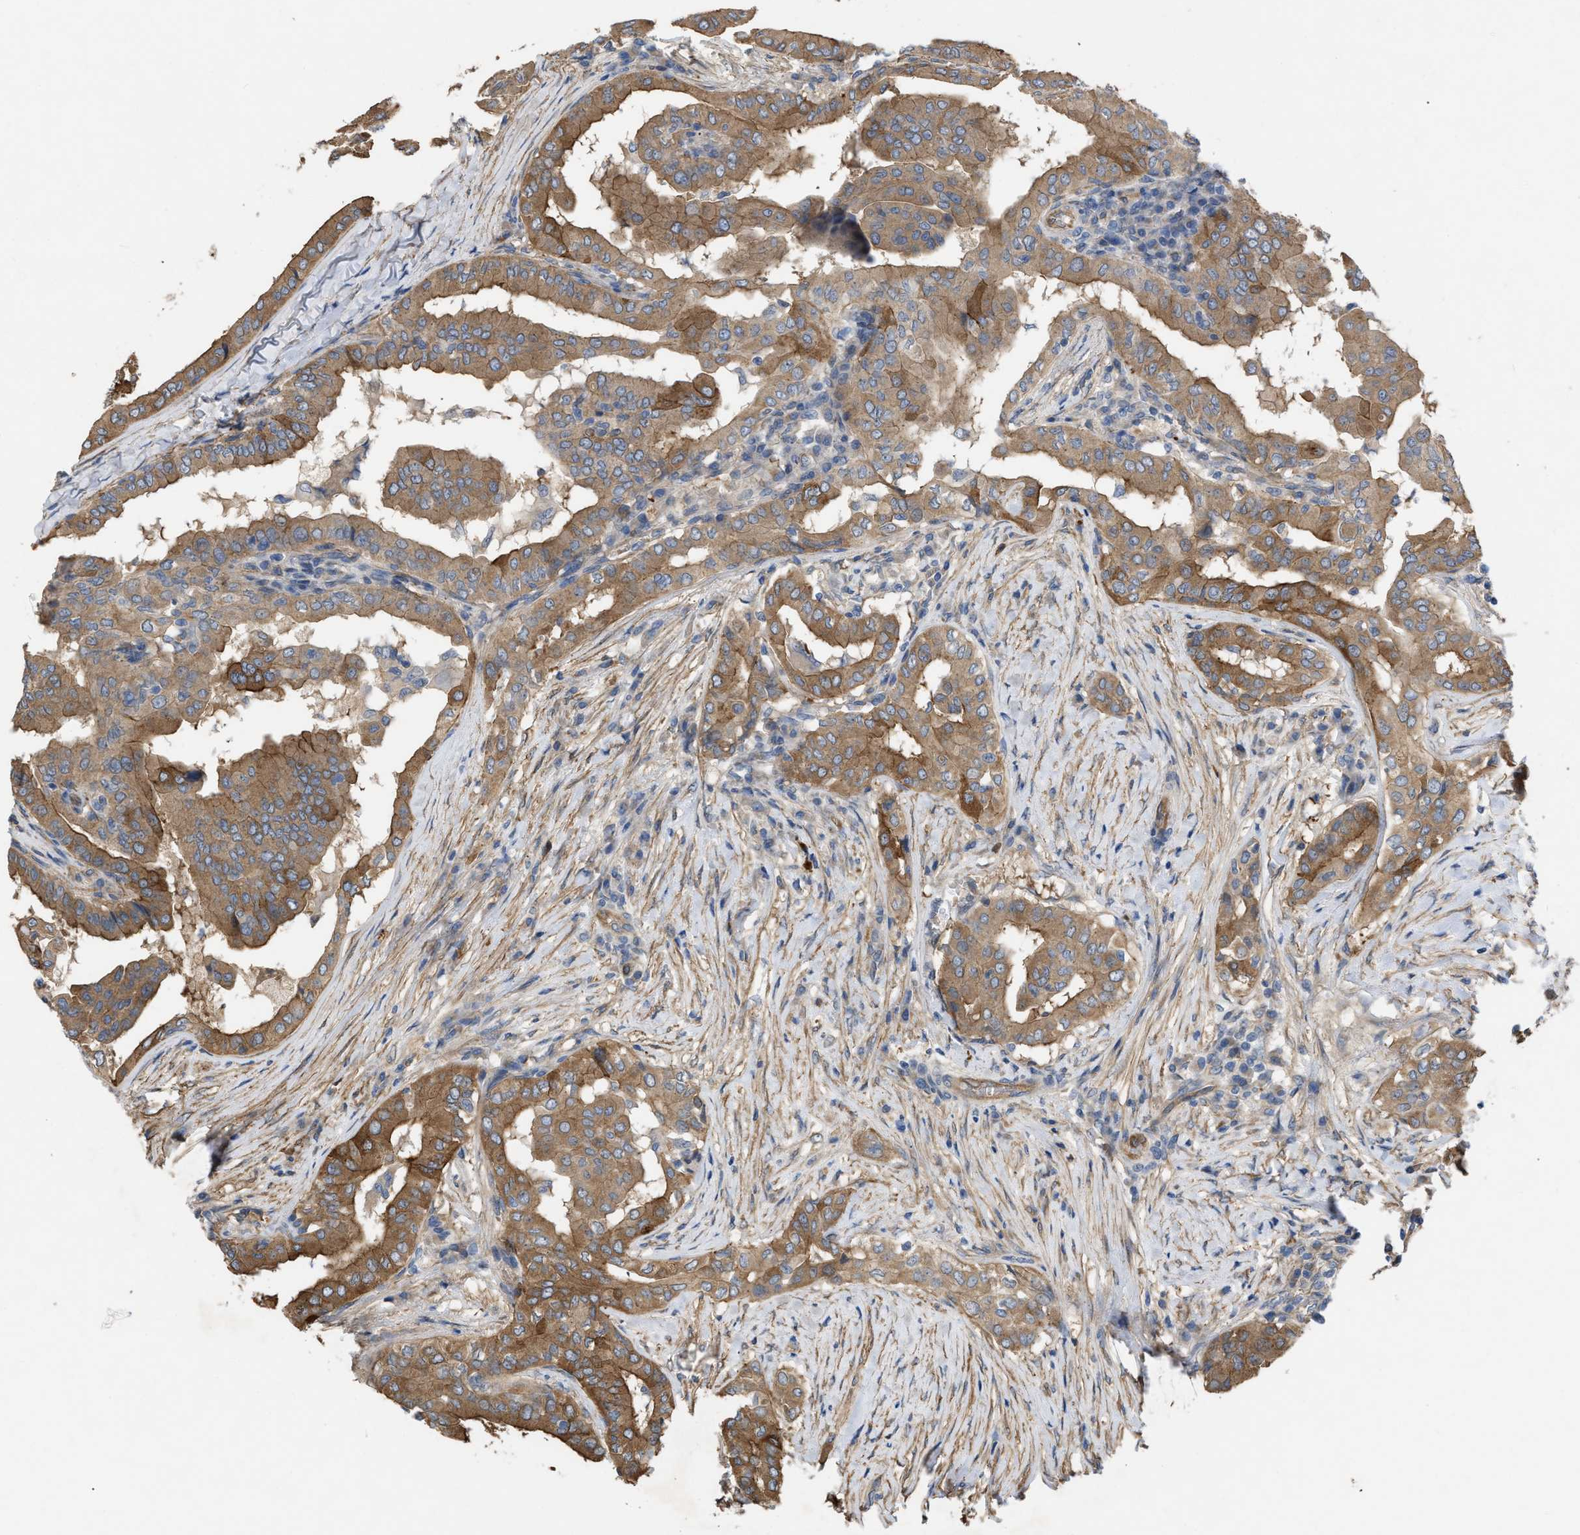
{"staining": {"intensity": "moderate", "quantity": ">75%", "location": "cytoplasmic/membranous"}, "tissue": "thyroid cancer", "cell_type": "Tumor cells", "image_type": "cancer", "snomed": [{"axis": "morphology", "description": "Papillary adenocarcinoma, NOS"}, {"axis": "topography", "description": "Thyroid gland"}], "caption": "Protein expression analysis of thyroid cancer exhibits moderate cytoplasmic/membranous expression in about >75% of tumor cells. The protein is stained brown, and the nuclei are stained in blue (DAB IHC with brightfield microscopy, high magnification).", "gene": "SLC4A11", "patient": {"sex": "male", "age": 33}}